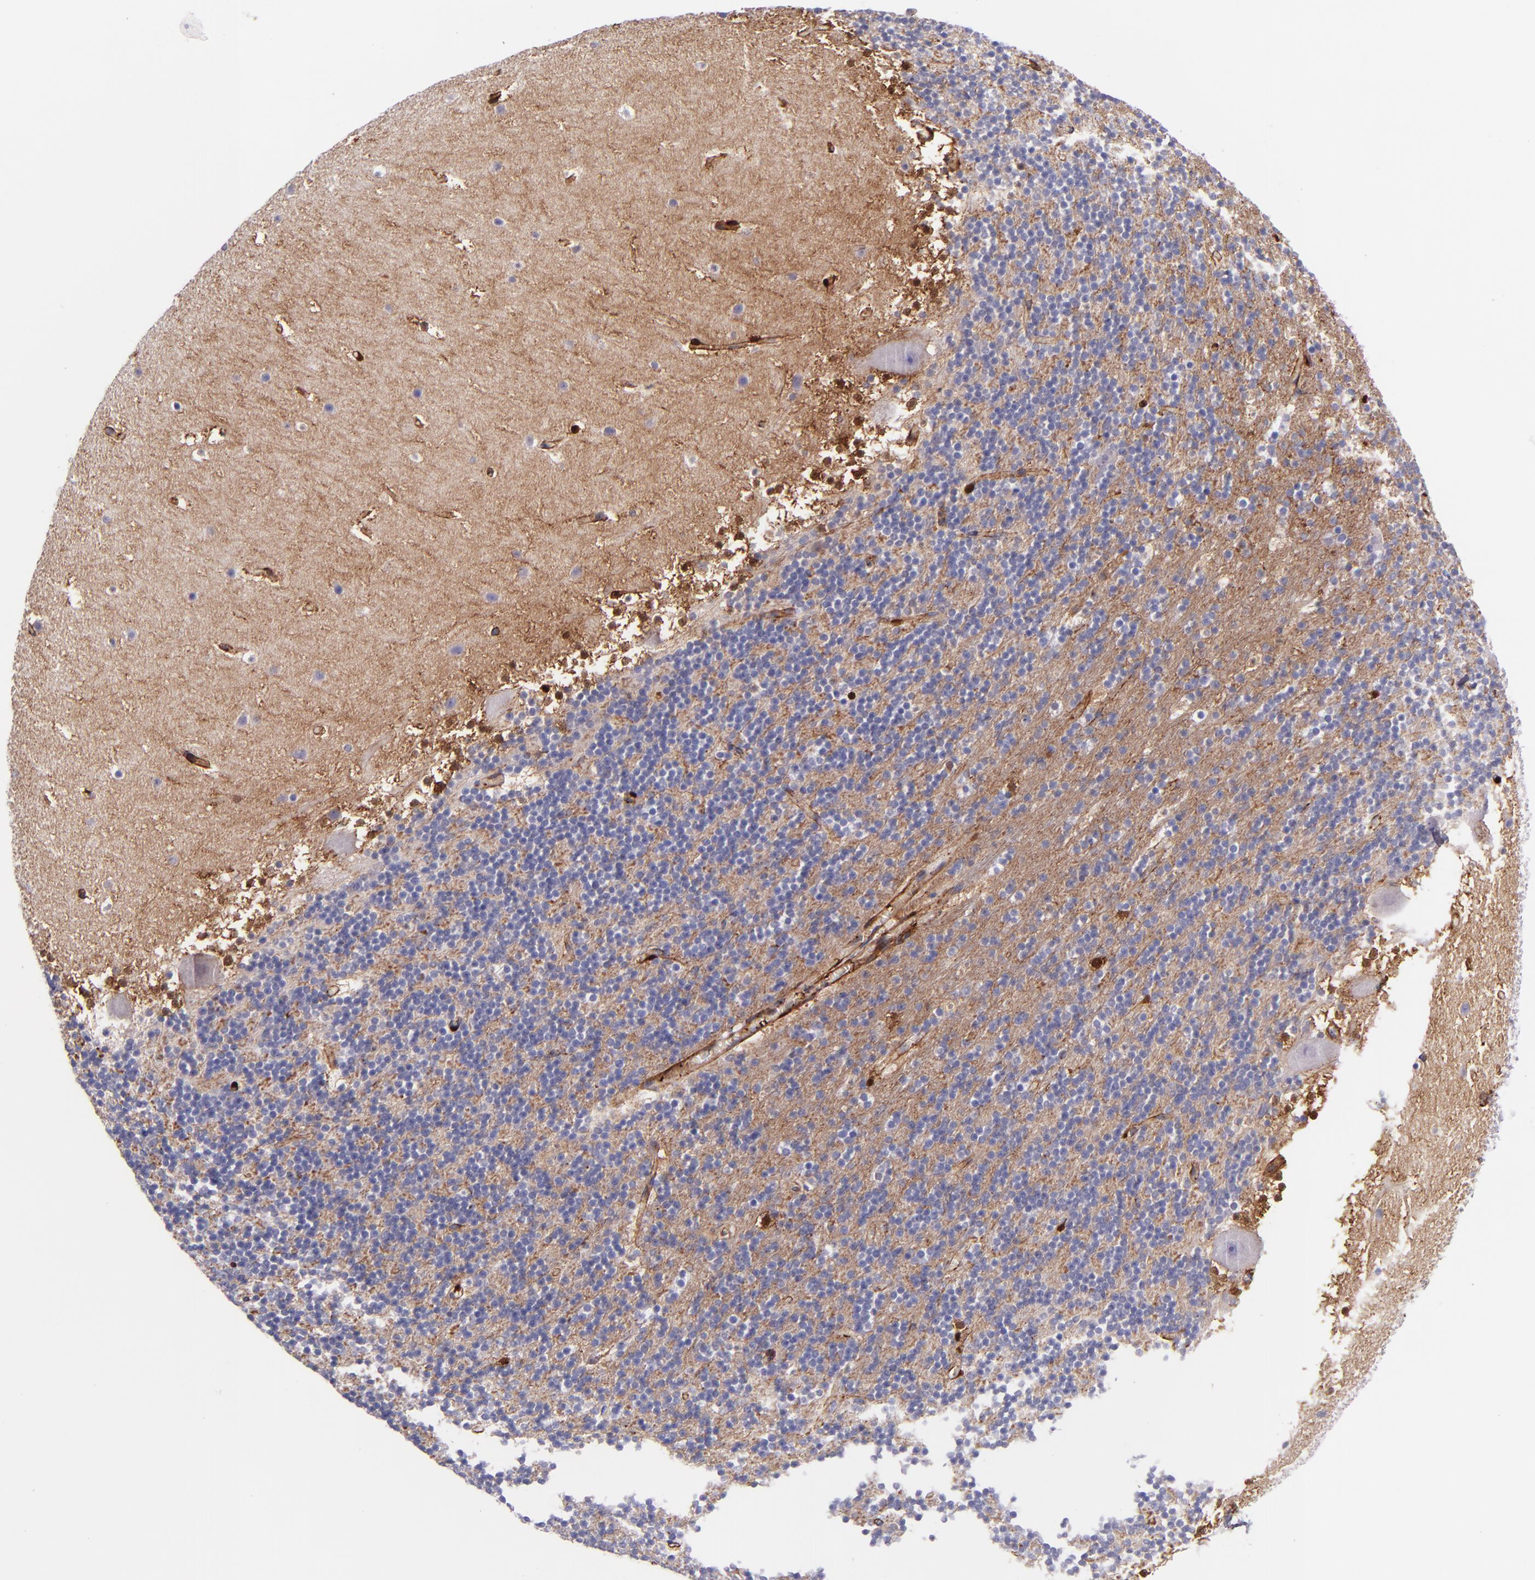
{"staining": {"intensity": "negative", "quantity": "none", "location": "none"}, "tissue": "cerebellum", "cell_type": "Cells in granular layer", "image_type": "normal", "snomed": [{"axis": "morphology", "description": "Normal tissue, NOS"}, {"axis": "topography", "description": "Cerebellum"}], "caption": "High magnification brightfield microscopy of normal cerebellum stained with DAB (3,3'-diaminobenzidine) (brown) and counterstained with hematoxylin (blue): cells in granular layer show no significant expression.", "gene": "LGALS1", "patient": {"sex": "male", "age": 45}}